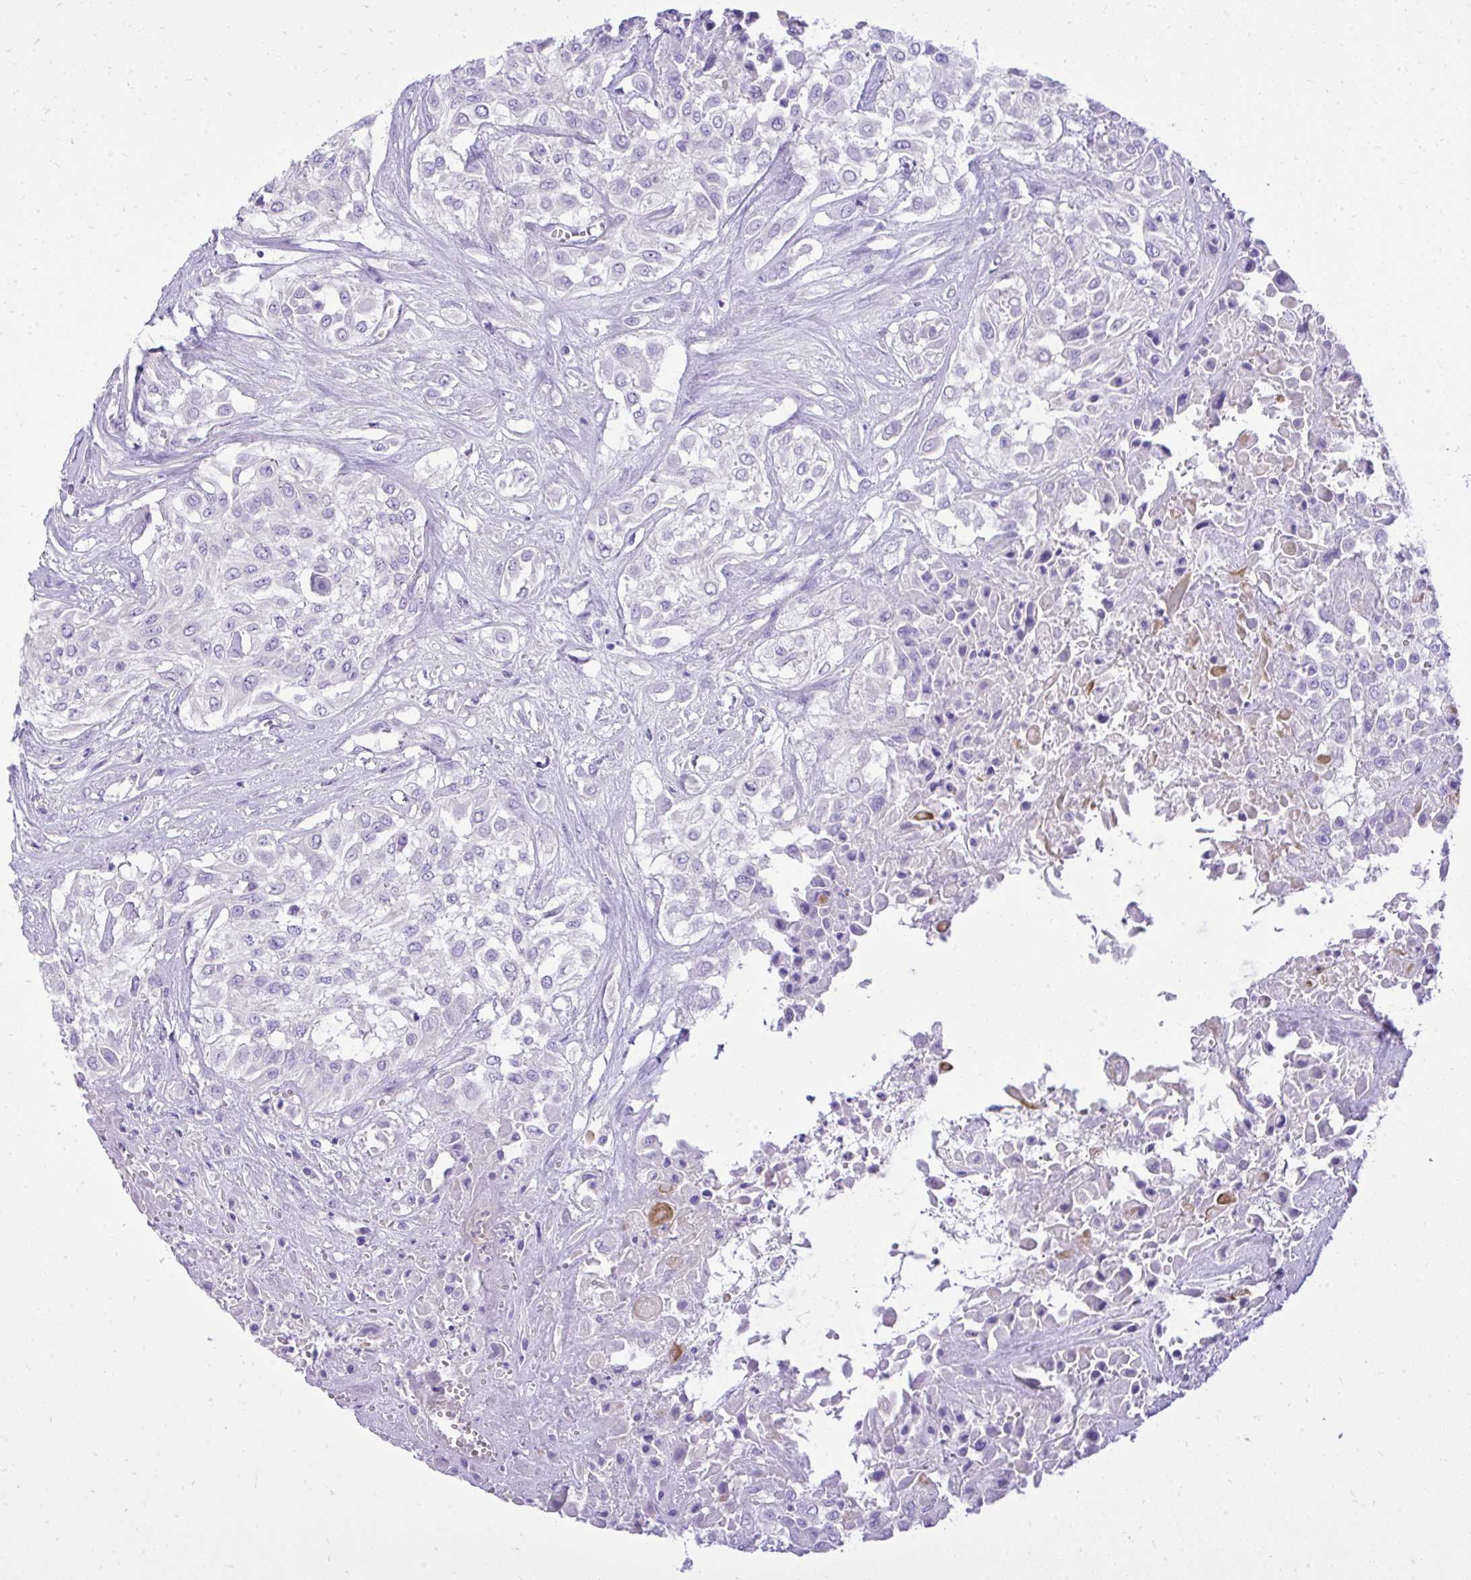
{"staining": {"intensity": "negative", "quantity": "none", "location": "none"}, "tissue": "urothelial cancer", "cell_type": "Tumor cells", "image_type": "cancer", "snomed": [{"axis": "morphology", "description": "Urothelial carcinoma, High grade"}, {"axis": "topography", "description": "Urinary bladder"}], "caption": "Immunohistochemistry (IHC) histopathology image of neoplastic tissue: human urothelial cancer stained with DAB (3,3'-diaminobenzidine) reveals no significant protein staining in tumor cells. (DAB immunohistochemistry (IHC) visualized using brightfield microscopy, high magnification).", "gene": "ST6GALNAC3", "patient": {"sex": "male", "age": 57}}